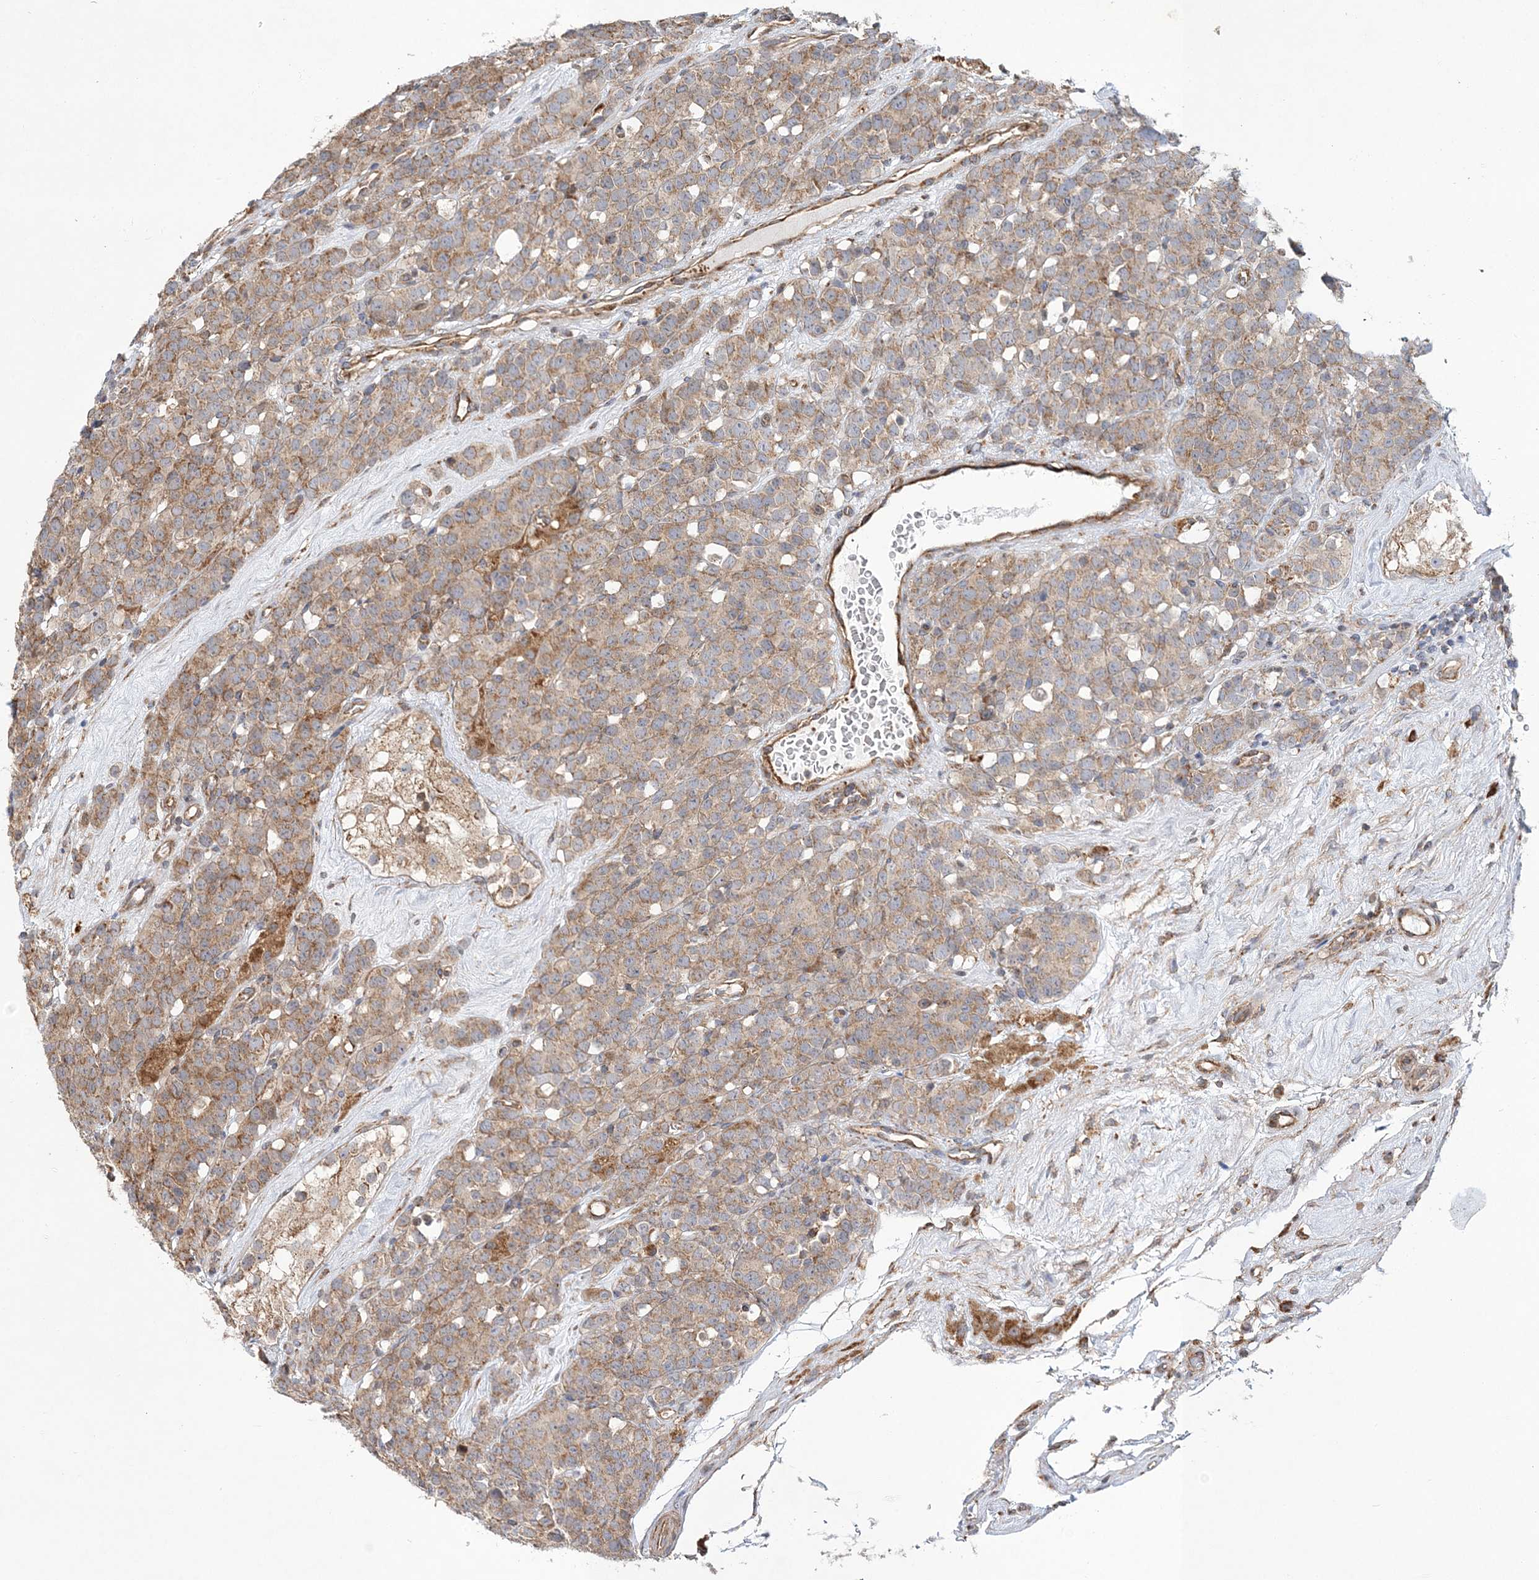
{"staining": {"intensity": "weak", "quantity": ">75%", "location": "cytoplasmic/membranous"}, "tissue": "testis cancer", "cell_type": "Tumor cells", "image_type": "cancer", "snomed": [{"axis": "morphology", "description": "Seminoma, NOS"}, {"axis": "topography", "description": "Testis"}], "caption": "Brown immunohistochemical staining in human seminoma (testis) exhibits weak cytoplasmic/membranous staining in approximately >75% of tumor cells.", "gene": "ZFYVE16", "patient": {"sex": "male", "age": 71}}